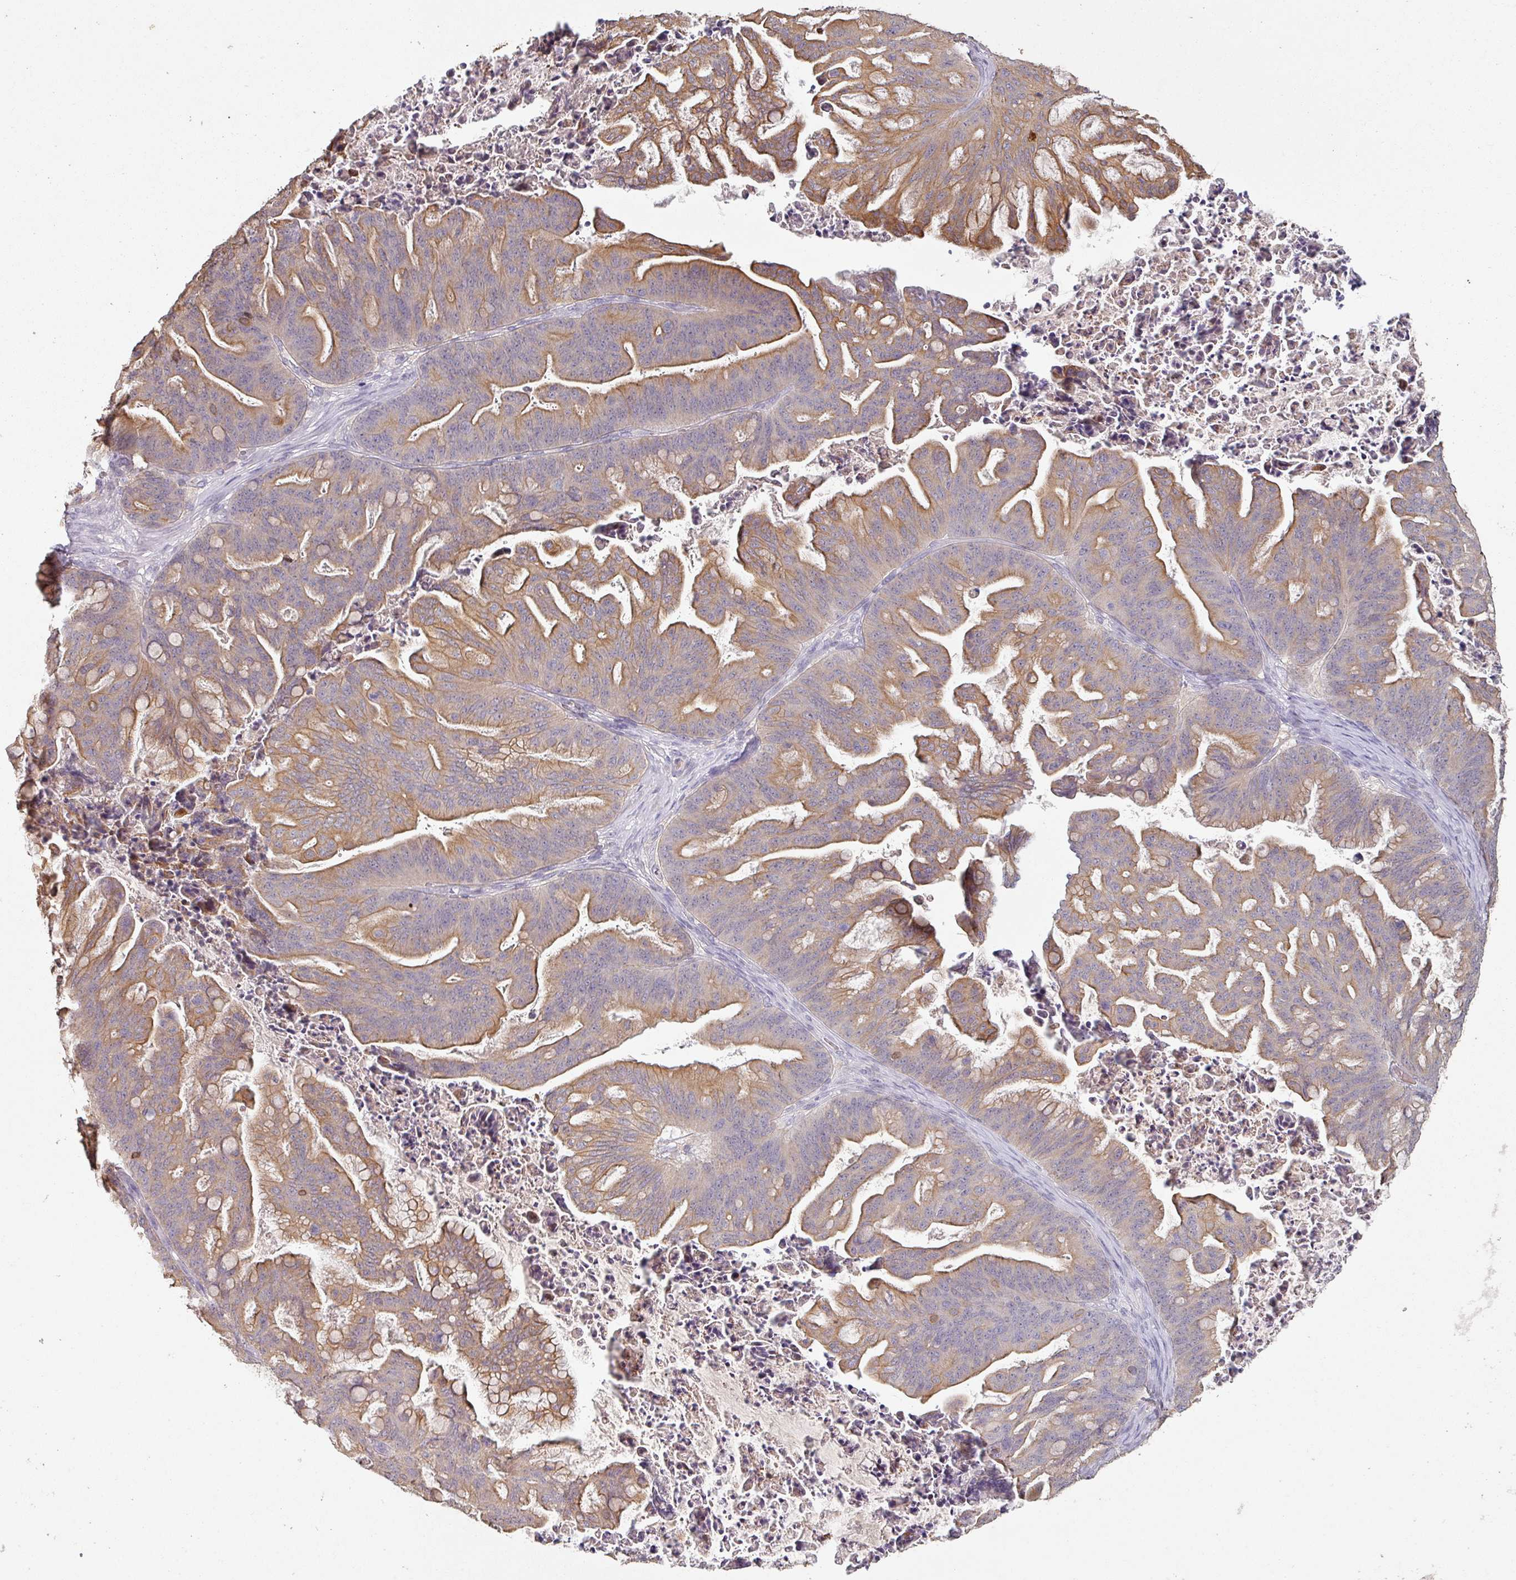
{"staining": {"intensity": "moderate", "quantity": ">75%", "location": "cytoplasmic/membranous"}, "tissue": "ovarian cancer", "cell_type": "Tumor cells", "image_type": "cancer", "snomed": [{"axis": "morphology", "description": "Cystadenocarcinoma, mucinous, NOS"}, {"axis": "topography", "description": "Ovary"}], "caption": "This histopathology image exhibits immunohistochemistry (IHC) staining of ovarian cancer (mucinous cystadenocarcinoma), with medium moderate cytoplasmic/membranous expression in about >75% of tumor cells.", "gene": "LYPLA1", "patient": {"sex": "female", "age": 67}}